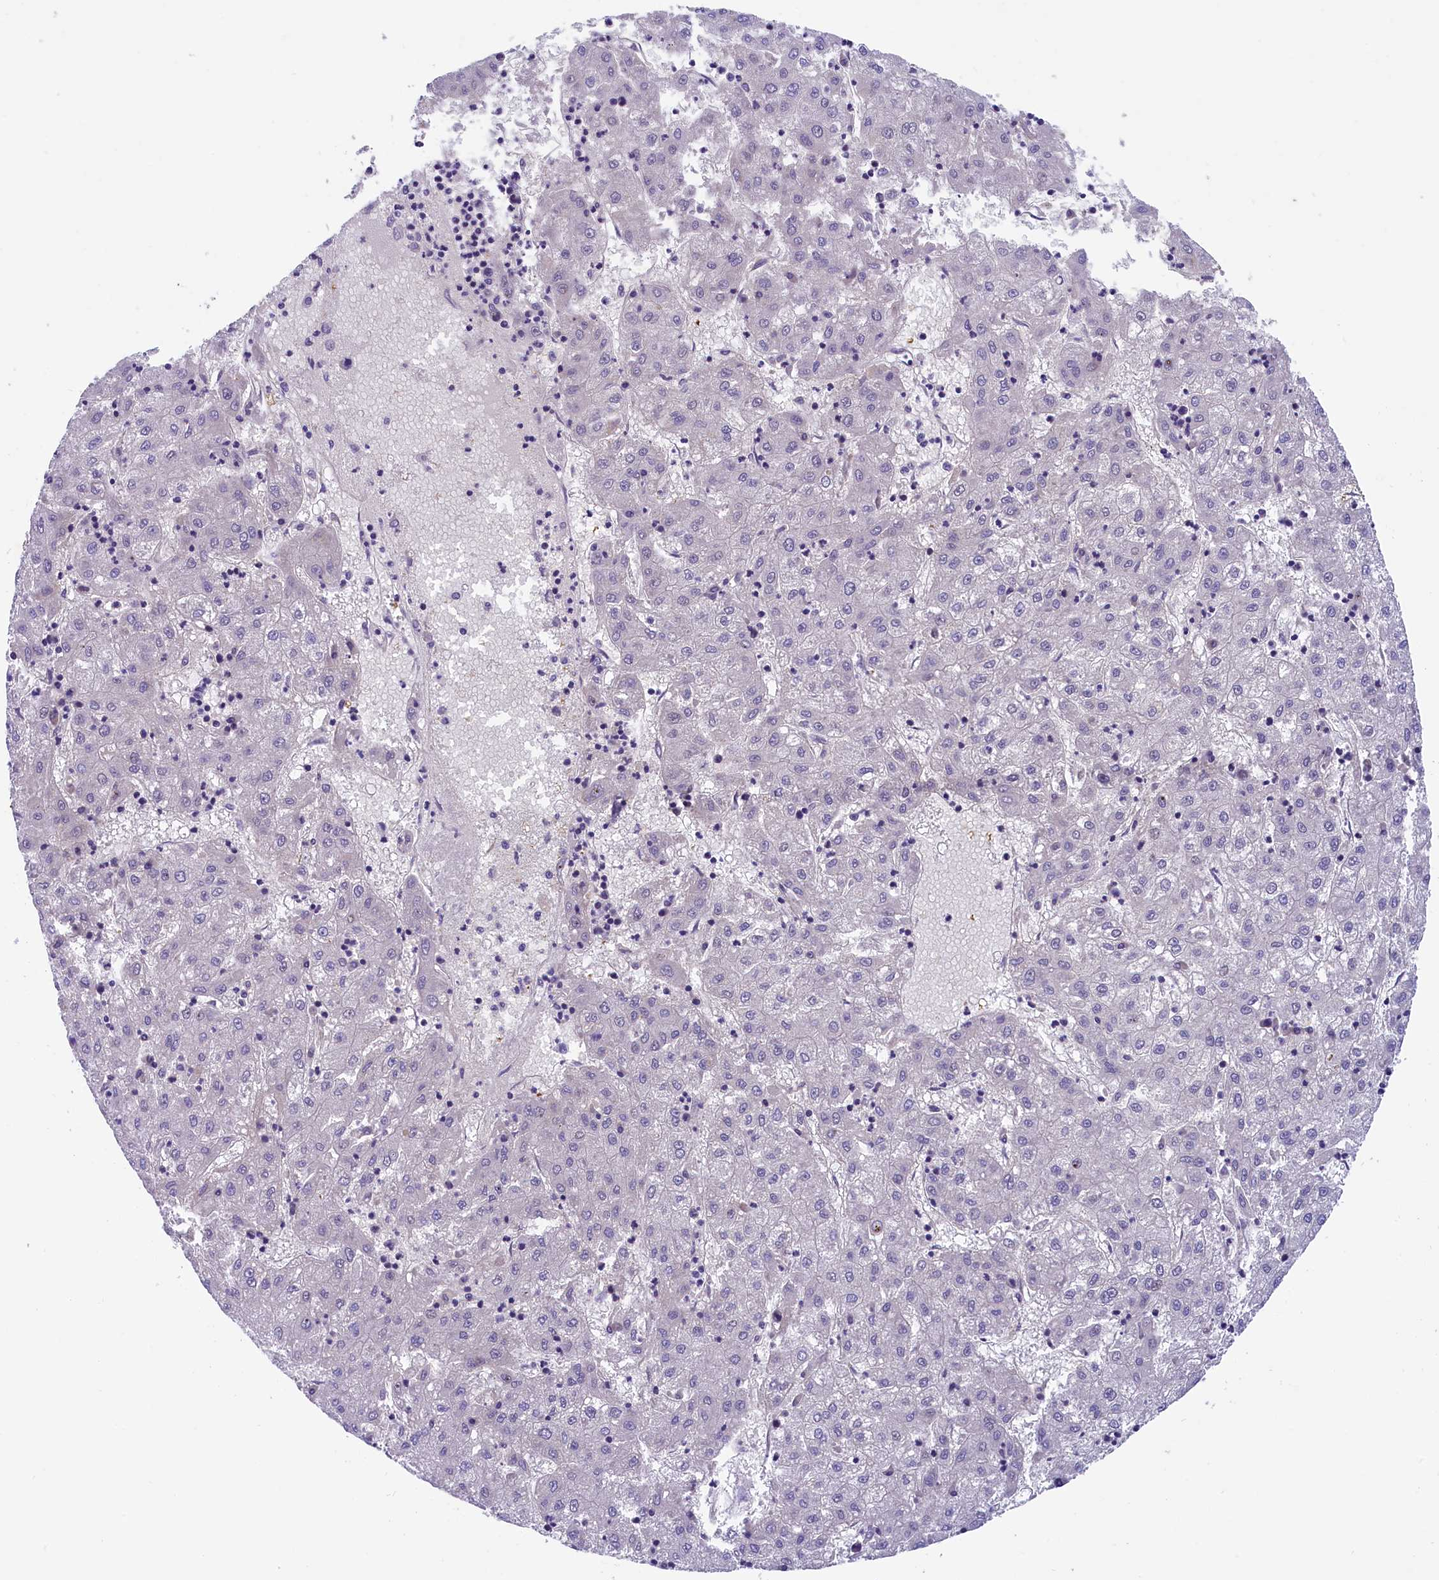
{"staining": {"intensity": "negative", "quantity": "none", "location": "none"}, "tissue": "liver cancer", "cell_type": "Tumor cells", "image_type": "cancer", "snomed": [{"axis": "morphology", "description": "Carcinoma, Hepatocellular, NOS"}, {"axis": "topography", "description": "Liver"}], "caption": "High magnification brightfield microscopy of liver hepatocellular carcinoma stained with DAB (3,3'-diaminobenzidine) (brown) and counterstained with hematoxylin (blue): tumor cells show no significant staining.", "gene": "ARL14EP", "patient": {"sex": "male", "age": 72}}